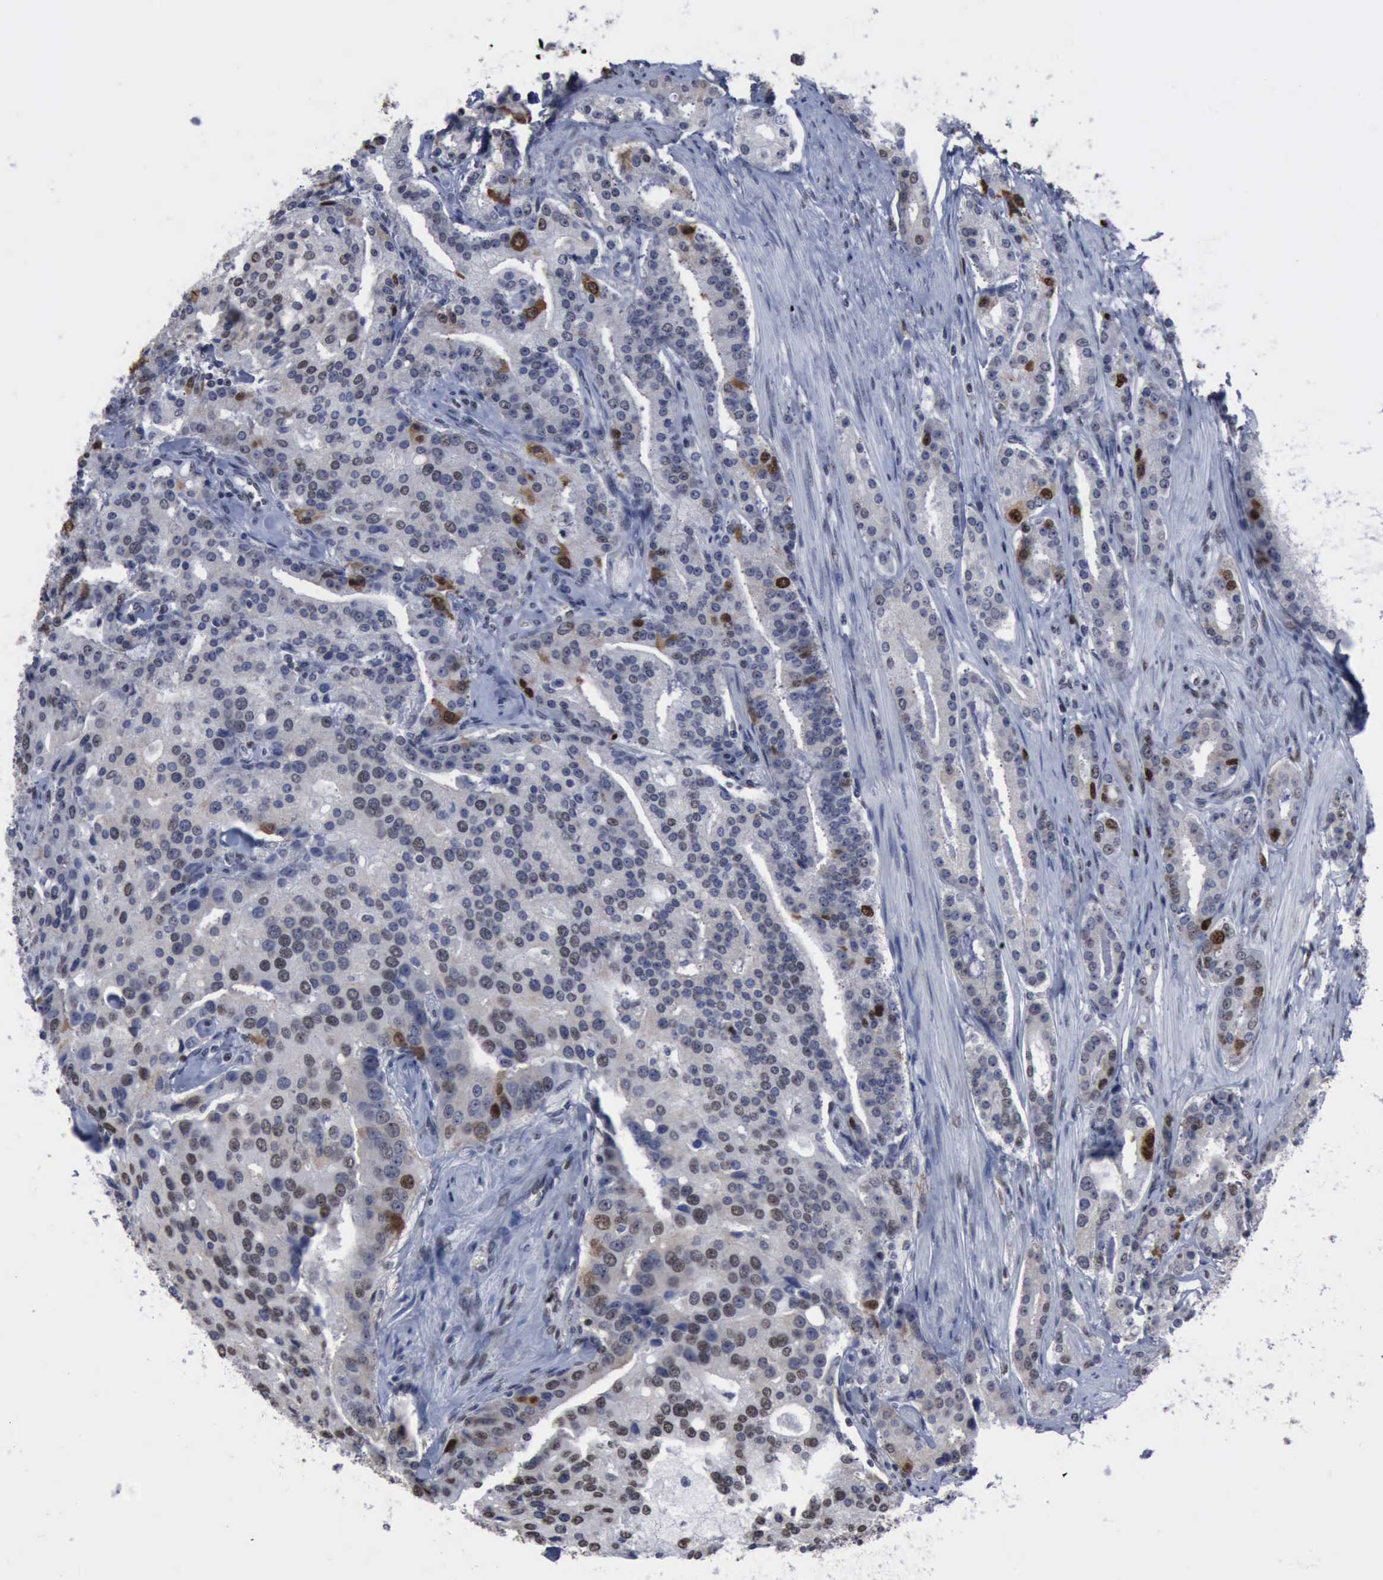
{"staining": {"intensity": "moderate", "quantity": ">75%", "location": "nuclear"}, "tissue": "prostate cancer", "cell_type": "Tumor cells", "image_type": "cancer", "snomed": [{"axis": "morphology", "description": "Adenocarcinoma, Medium grade"}, {"axis": "topography", "description": "Prostate"}], "caption": "IHC staining of prostate cancer, which reveals medium levels of moderate nuclear staining in approximately >75% of tumor cells indicating moderate nuclear protein expression. The staining was performed using DAB (3,3'-diaminobenzidine) (brown) for protein detection and nuclei were counterstained in hematoxylin (blue).", "gene": "PCNA", "patient": {"sex": "male", "age": 72}}